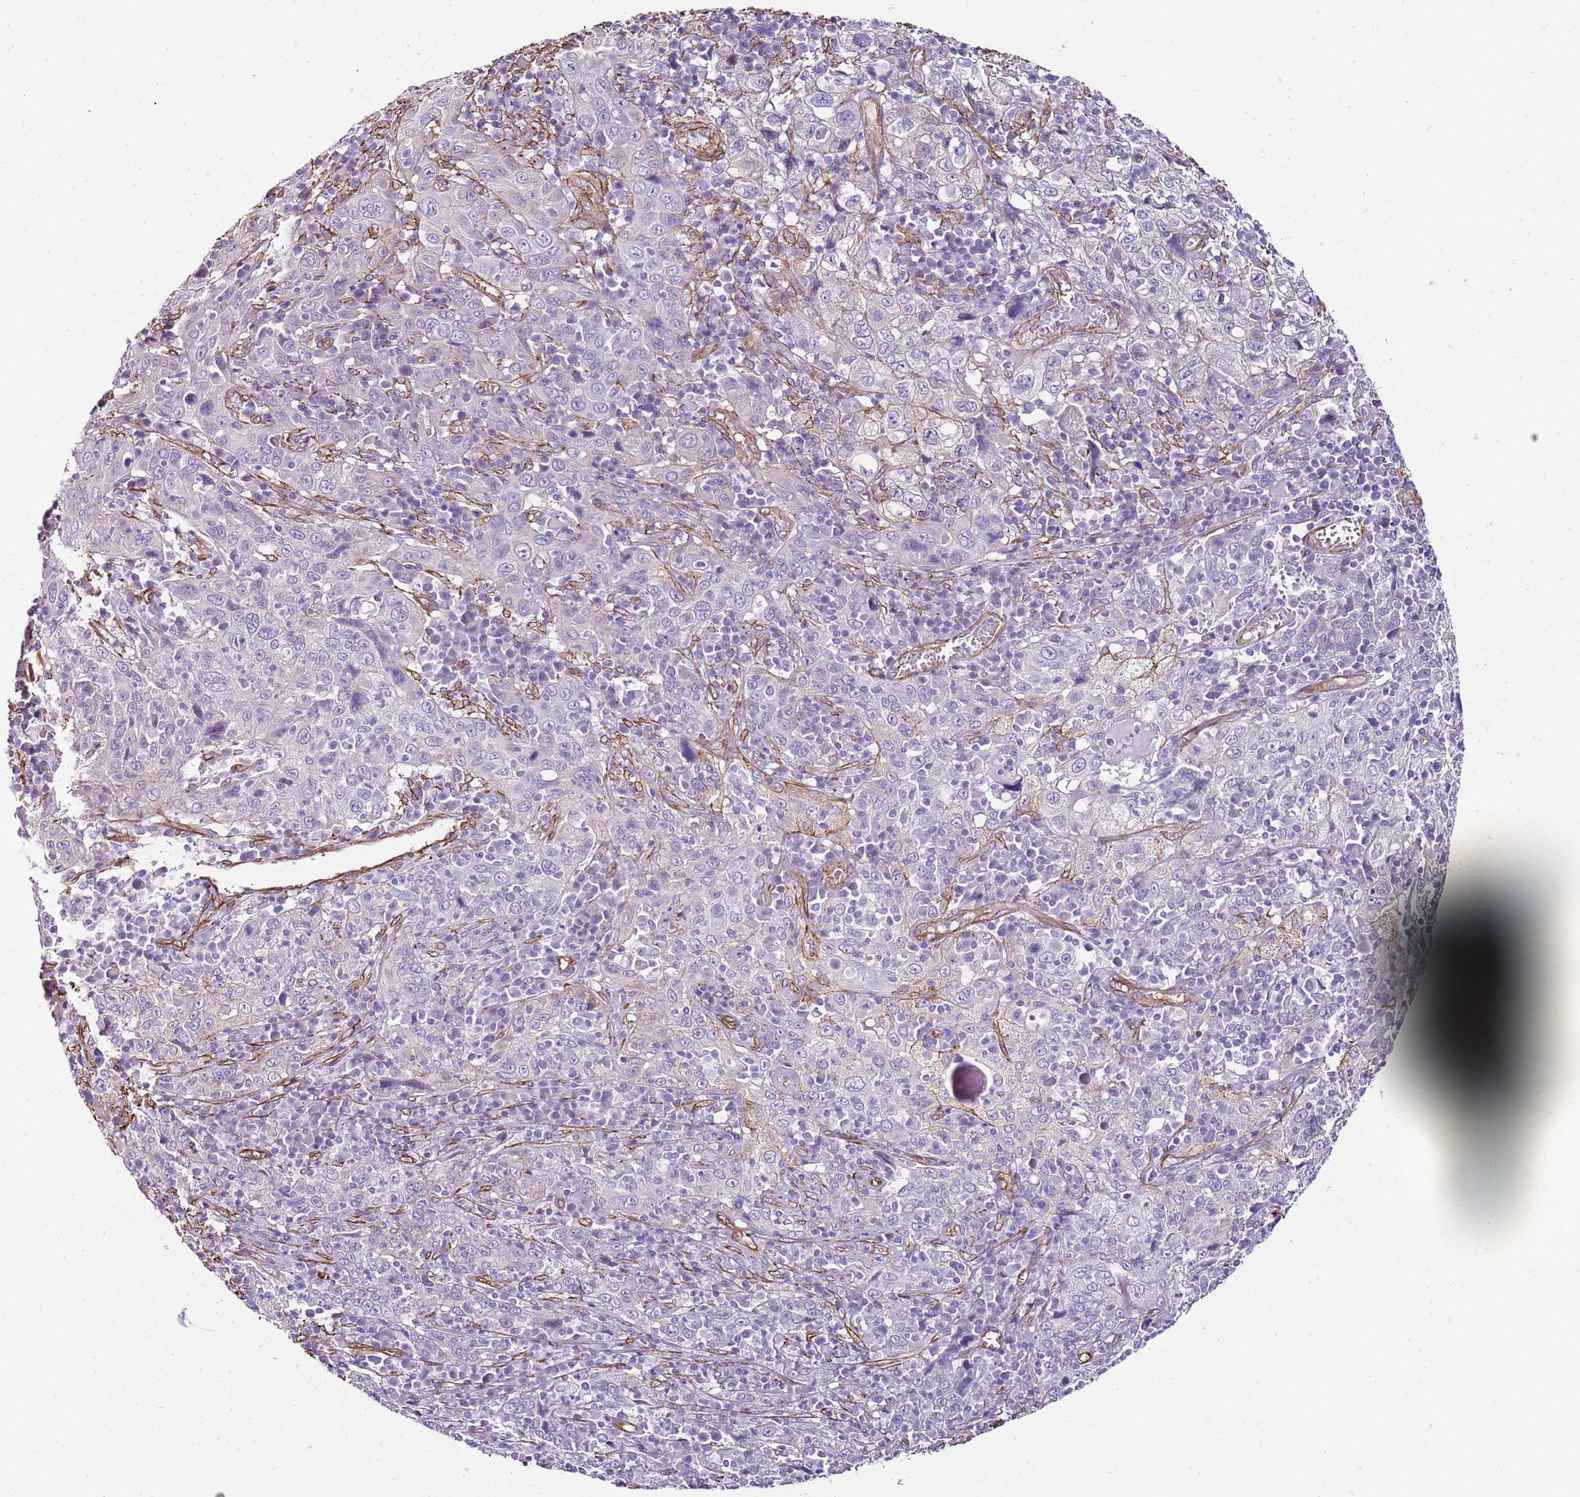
{"staining": {"intensity": "negative", "quantity": "none", "location": "none"}, "tissue": "cervical cancer", "cell_type": "Tumor cells", "image_type": "cancer", "snomed": [{"axis": "morphology", "description": "Squamous cell carcinoma, NOS"}, {"axis": "topography", "description": "Cervix"}], "caption": "Immunohistochemistry (IHC) of human cervical cancer (squamous cell carcinoma) exhibits no staining in tumor cells.", "gene": "CTDSPL", "patient": {"sex": "female", "age": 46}}